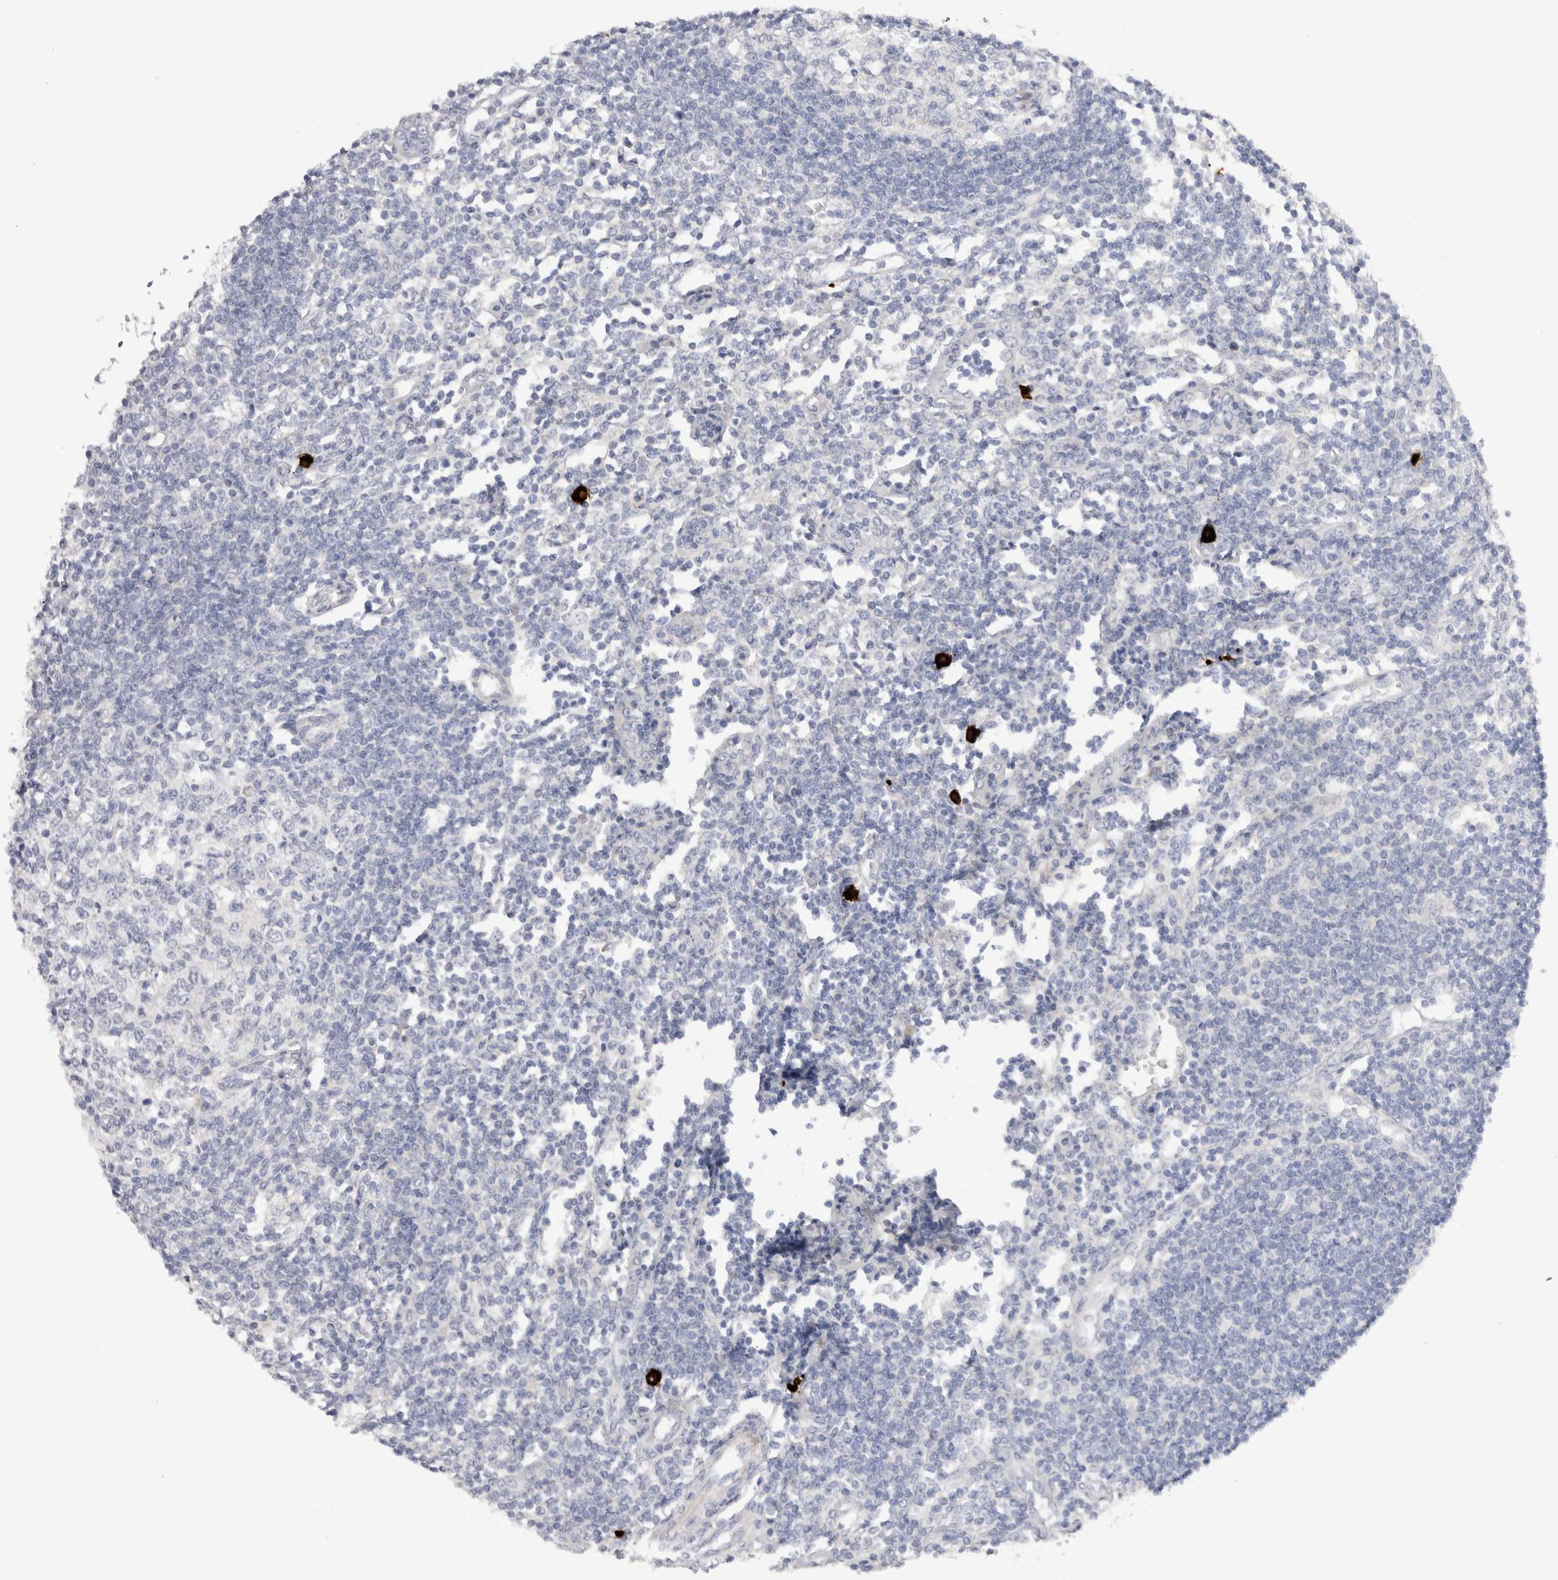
{"staining": {"intensity": "negative", "quantity": "none", "location": "none"}, "tissue": "lymph node", "cell_type": "Germinal center cells", "image_type": "normal", "snomed": [{"axis": "morphology", "description": "Normal tissue, NOS"}, {"axis": "morphology", "description": "Malignant melanoma, Metastatic site"}, {"axis": "topography", "description": "Lymph node"}], "caption": "Immunohistochemistry photomicrograph of unremarkable lymph node: lymph node stained with DAB reveals no significant protein positivity in germinal center cells.", "gene": "SPINK2", "patient": {"sex": "male", "age": 41}}